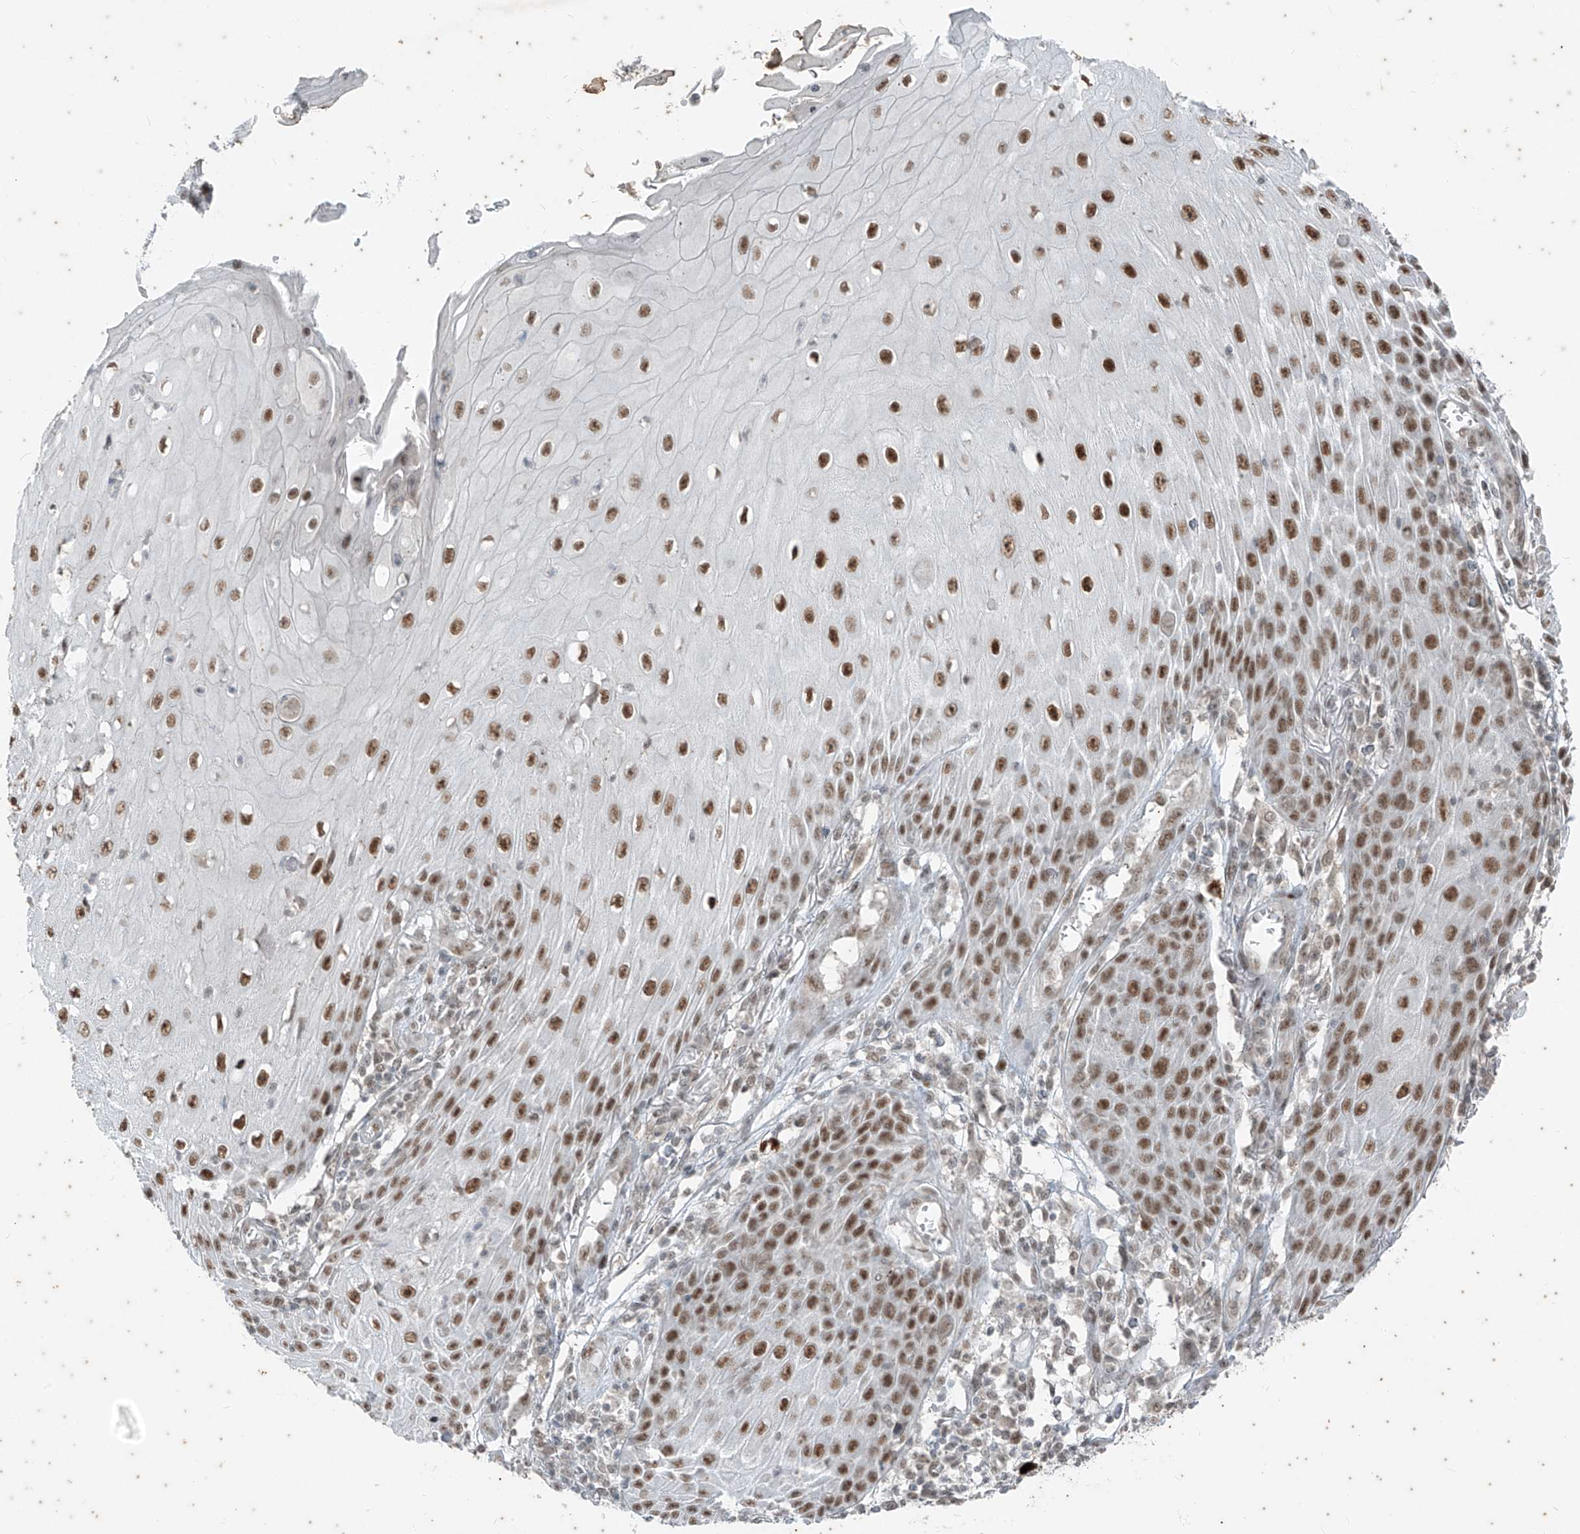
{"staining": {"intensity": "moderate", "quantity": ">75%", "location": "nuclear"}, "tissue": "skin cancer", "cell_type": "Tumor cells", "image_type": "cancer", "snomed": [{"axis": "morphology", "description": "Squamous cell carcinoma, NOS"}, {"axis": "topography", "description": "Skin"}], "caption": "Protein expression analysis of squamous cell carcinoma (skin) shows moderate nuclear staining in about >75% of tumor cells.", "gene": "ZNF354B", "patient": {"sex": "female", "age": 73}}